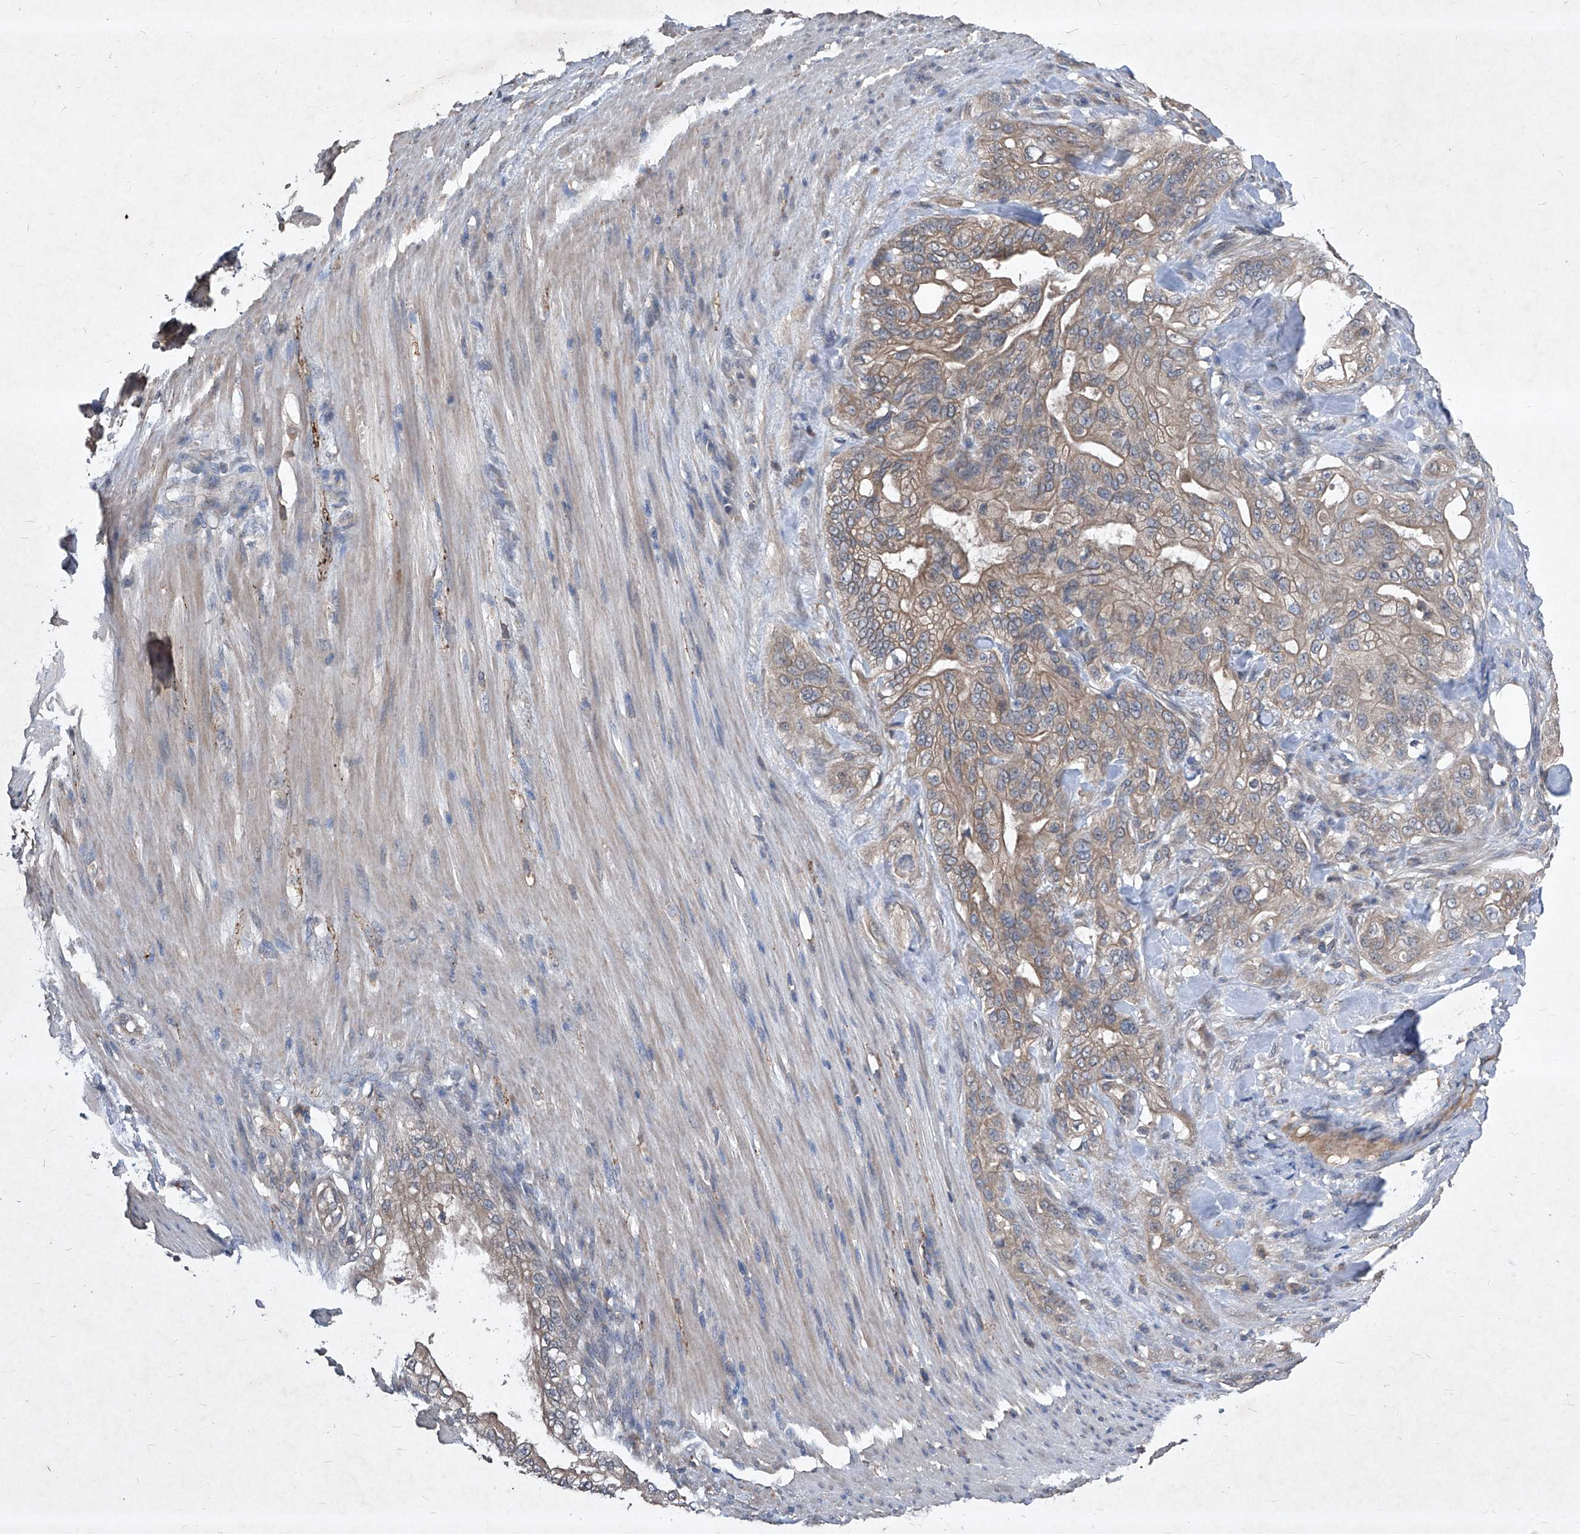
{"staining": {"intensity": "moderate", "quantity": ">75%", "location": "cytoplasmic/membranous"}, "tissue": "pancreatic cancer", "cell_type": "Tumor cells", "image_type": "cancer", "snomed": [{"axis": "morphology", "description": "Normal tissue, NOS"}, {"axis": "topography", "description": "Pancreas"}], "caption": "Approximately >75% of tumor cells in human pancreatic cancer demonstrate moderate cytoplasmic/membranous protein staining as visualized by brown immunohistochemical staining.", "gene": "SYNGR1", "patient": {"sex": "male", "age": 42}}